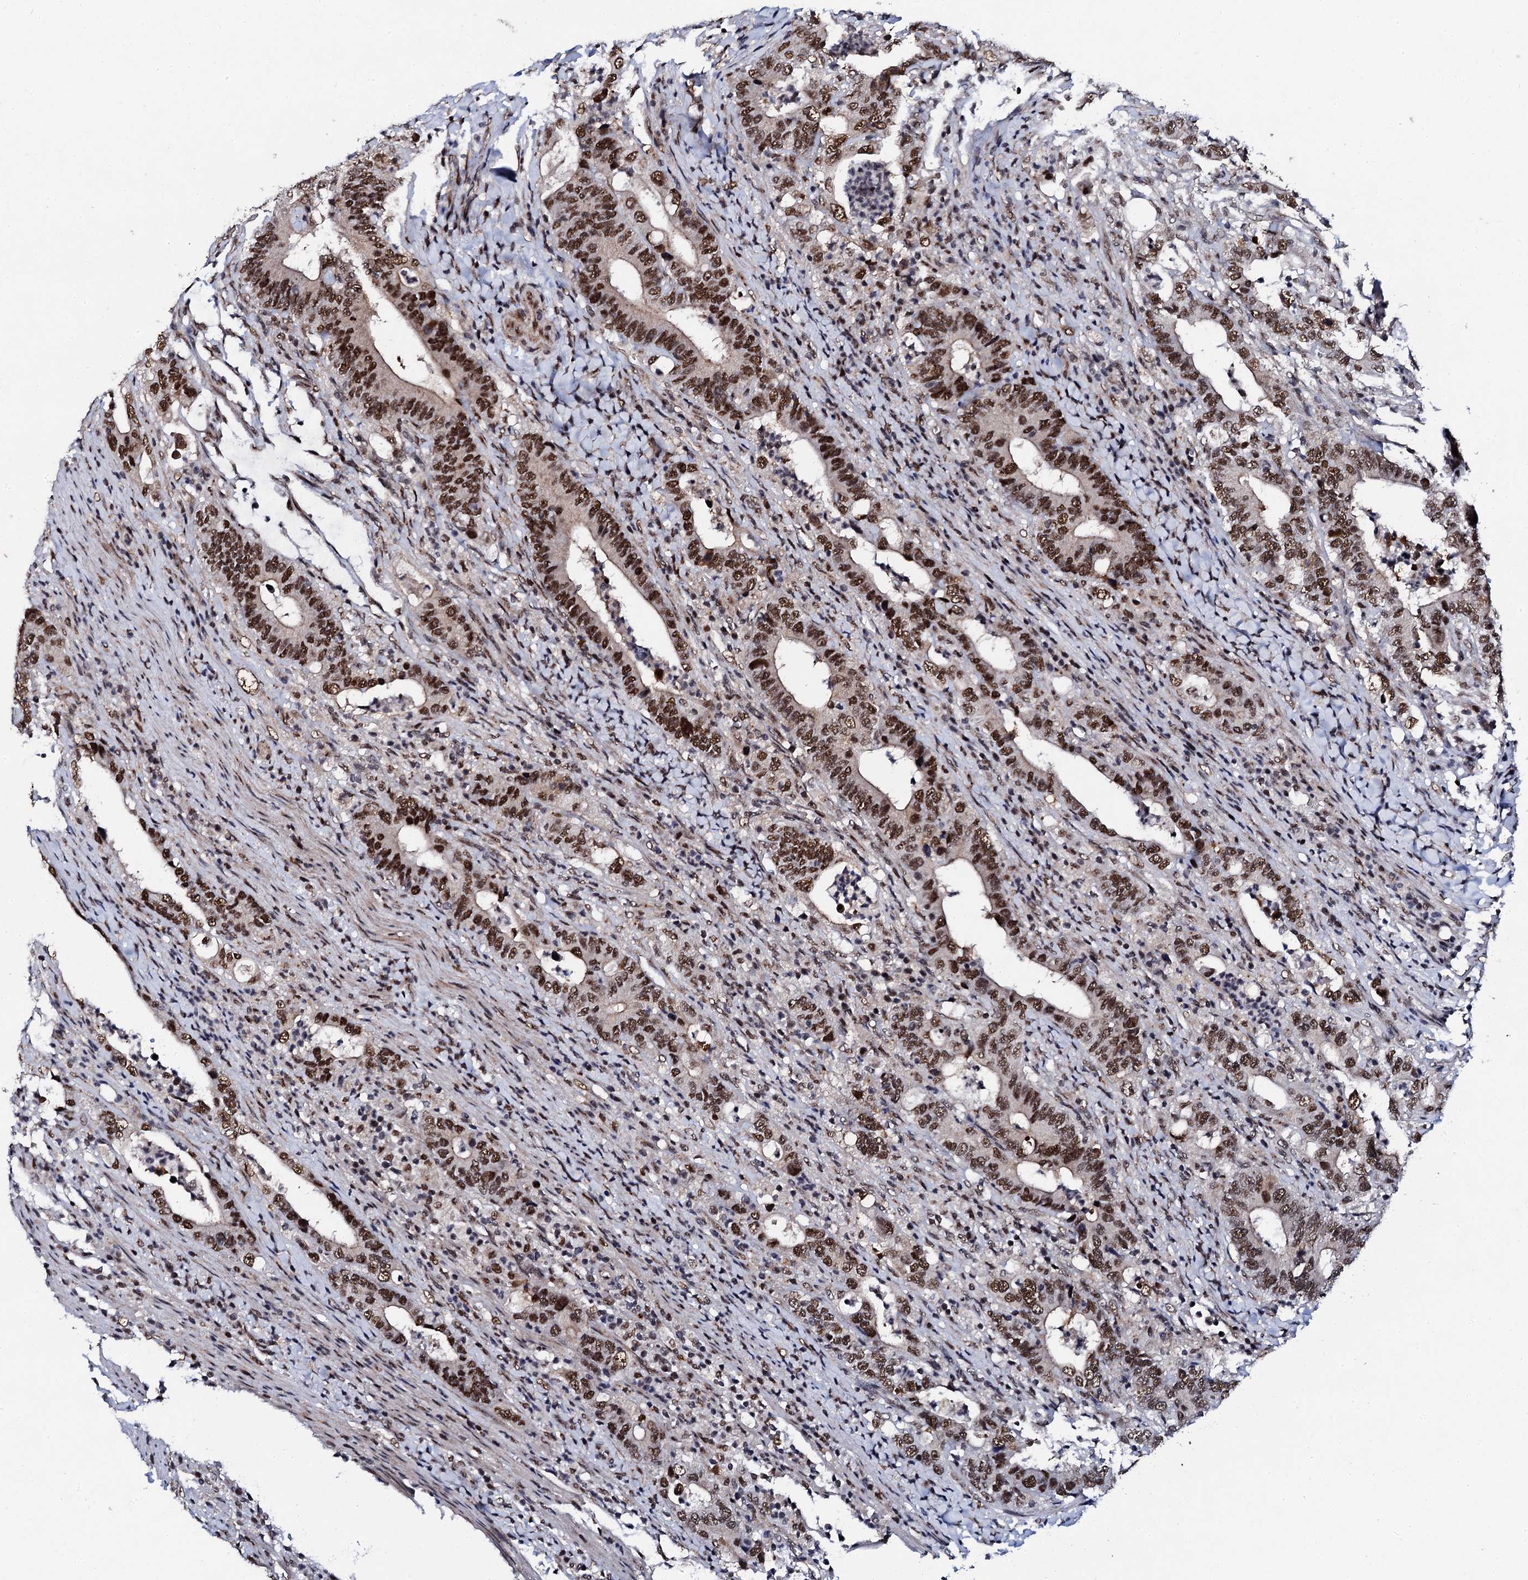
{"staining": {"intensity": "strong", "quantity": ">75%", "location": "nuclear"}, "tissue": "colorectal cancer", "cell_type": "Tumor cells", "image_type": "cancer", "snomed": [{"axis": "morphology", "description": "Adenocarcinoma, NOS"}, {"axis": "topography", "description": "Colon"}], "caption": "Protein expression analysis of human colorectal cancer reveals strong nuclear positivity in about >75% of tumor cells.", "gene": "CSTF3", "patient": {"sex": "female", "age": 75}}